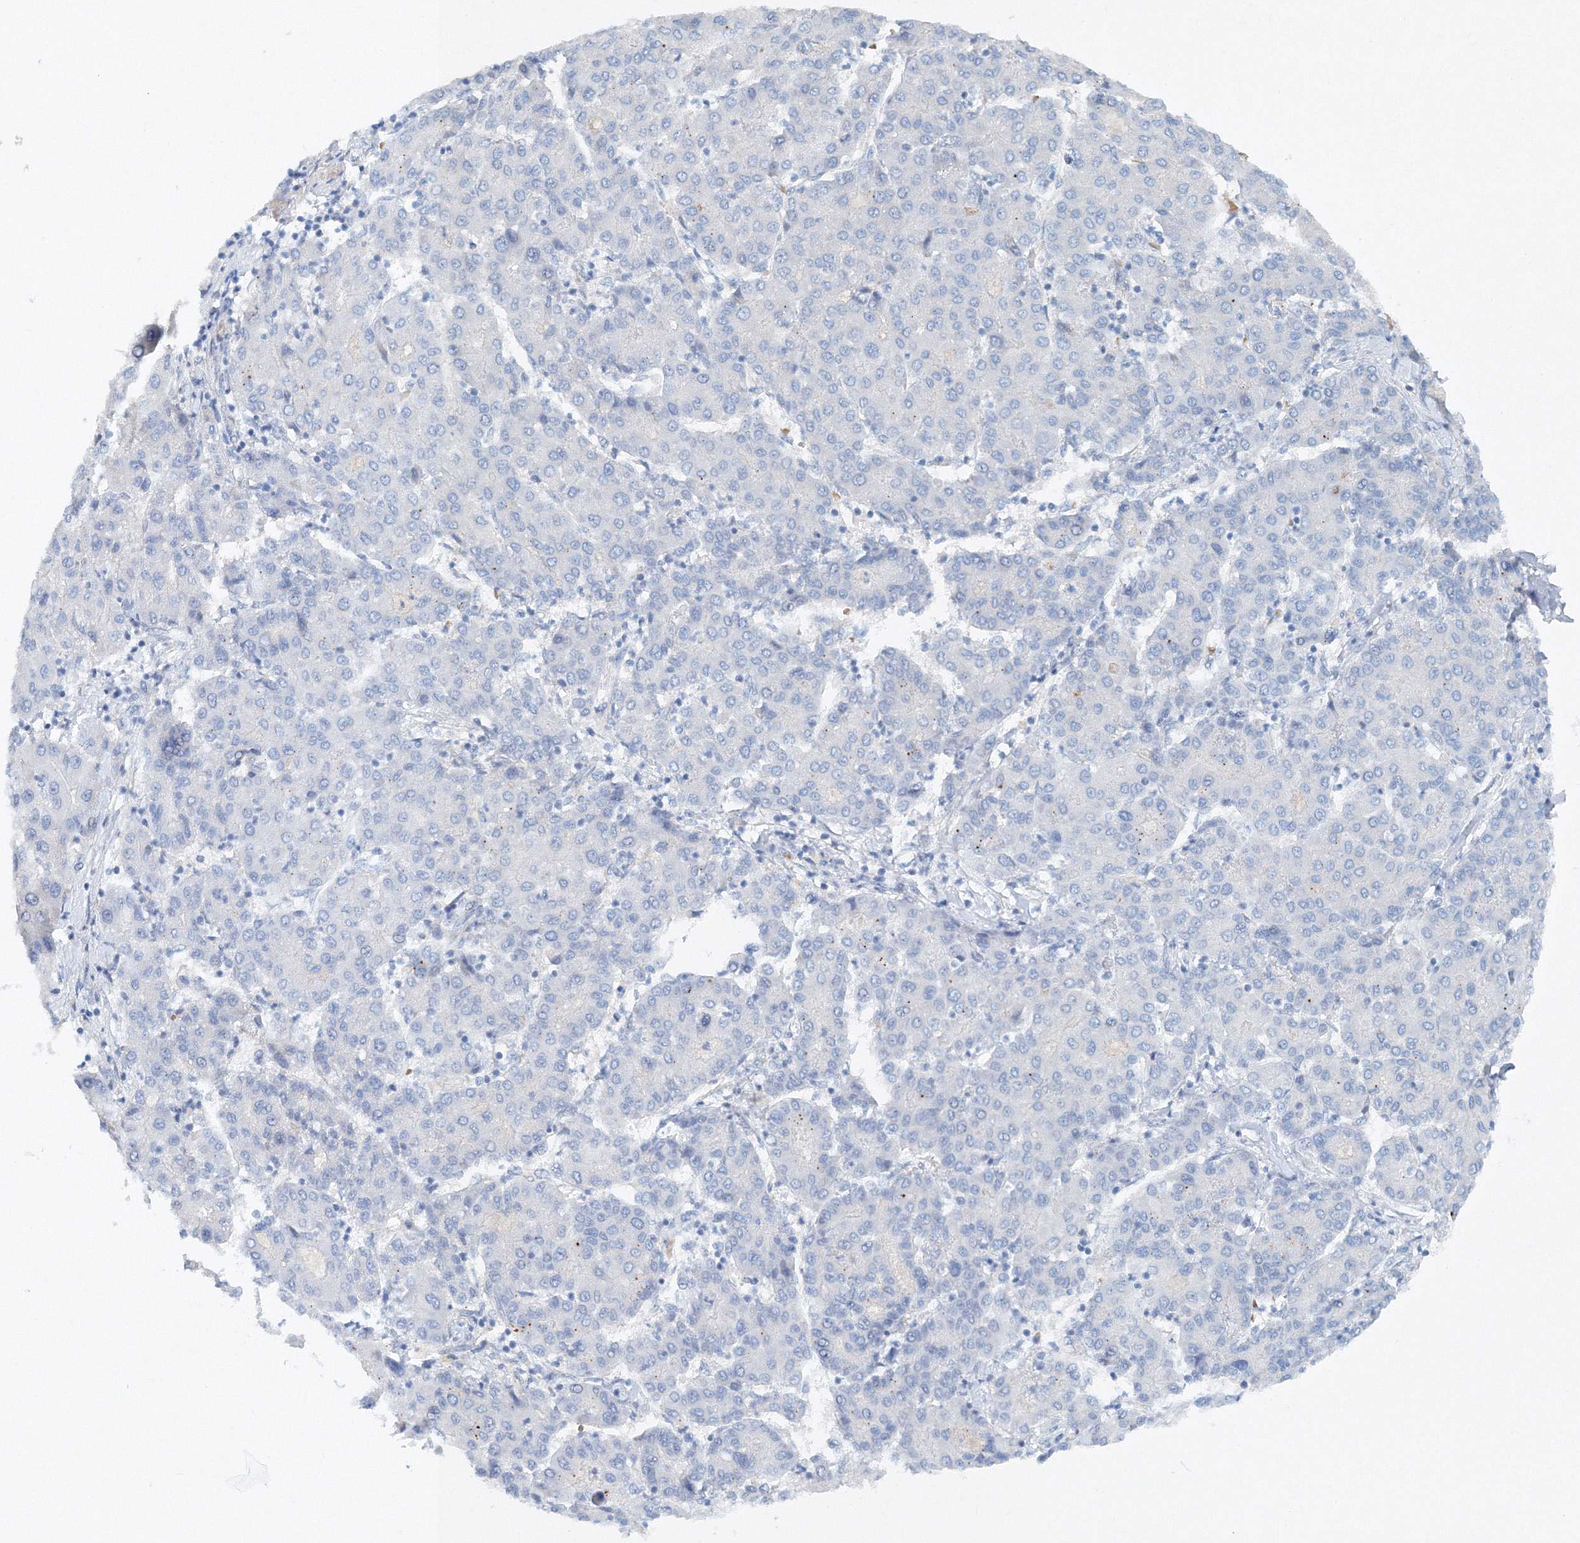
{"staining": {"intensity": "negative", "quantity": "none", "location": "none"}, "tissue": "liver cancer", "cell_type": "Tumor cells", "image_type": "cancer", "snomed": [{"axis": "morphology", "description": "Carcinoma, Hepatocellular, NOS"}, {"axis": "topography", "description": "Liver"}], "caption": "Immunohistochemistry (IHC) histopathology image of liver hepatocellular carcinoma stained for a protein (brown), which exhibits no staining in tumor cells.", "gene": "SH3BP5", "patient": {"sex": "male", "age": 65}}